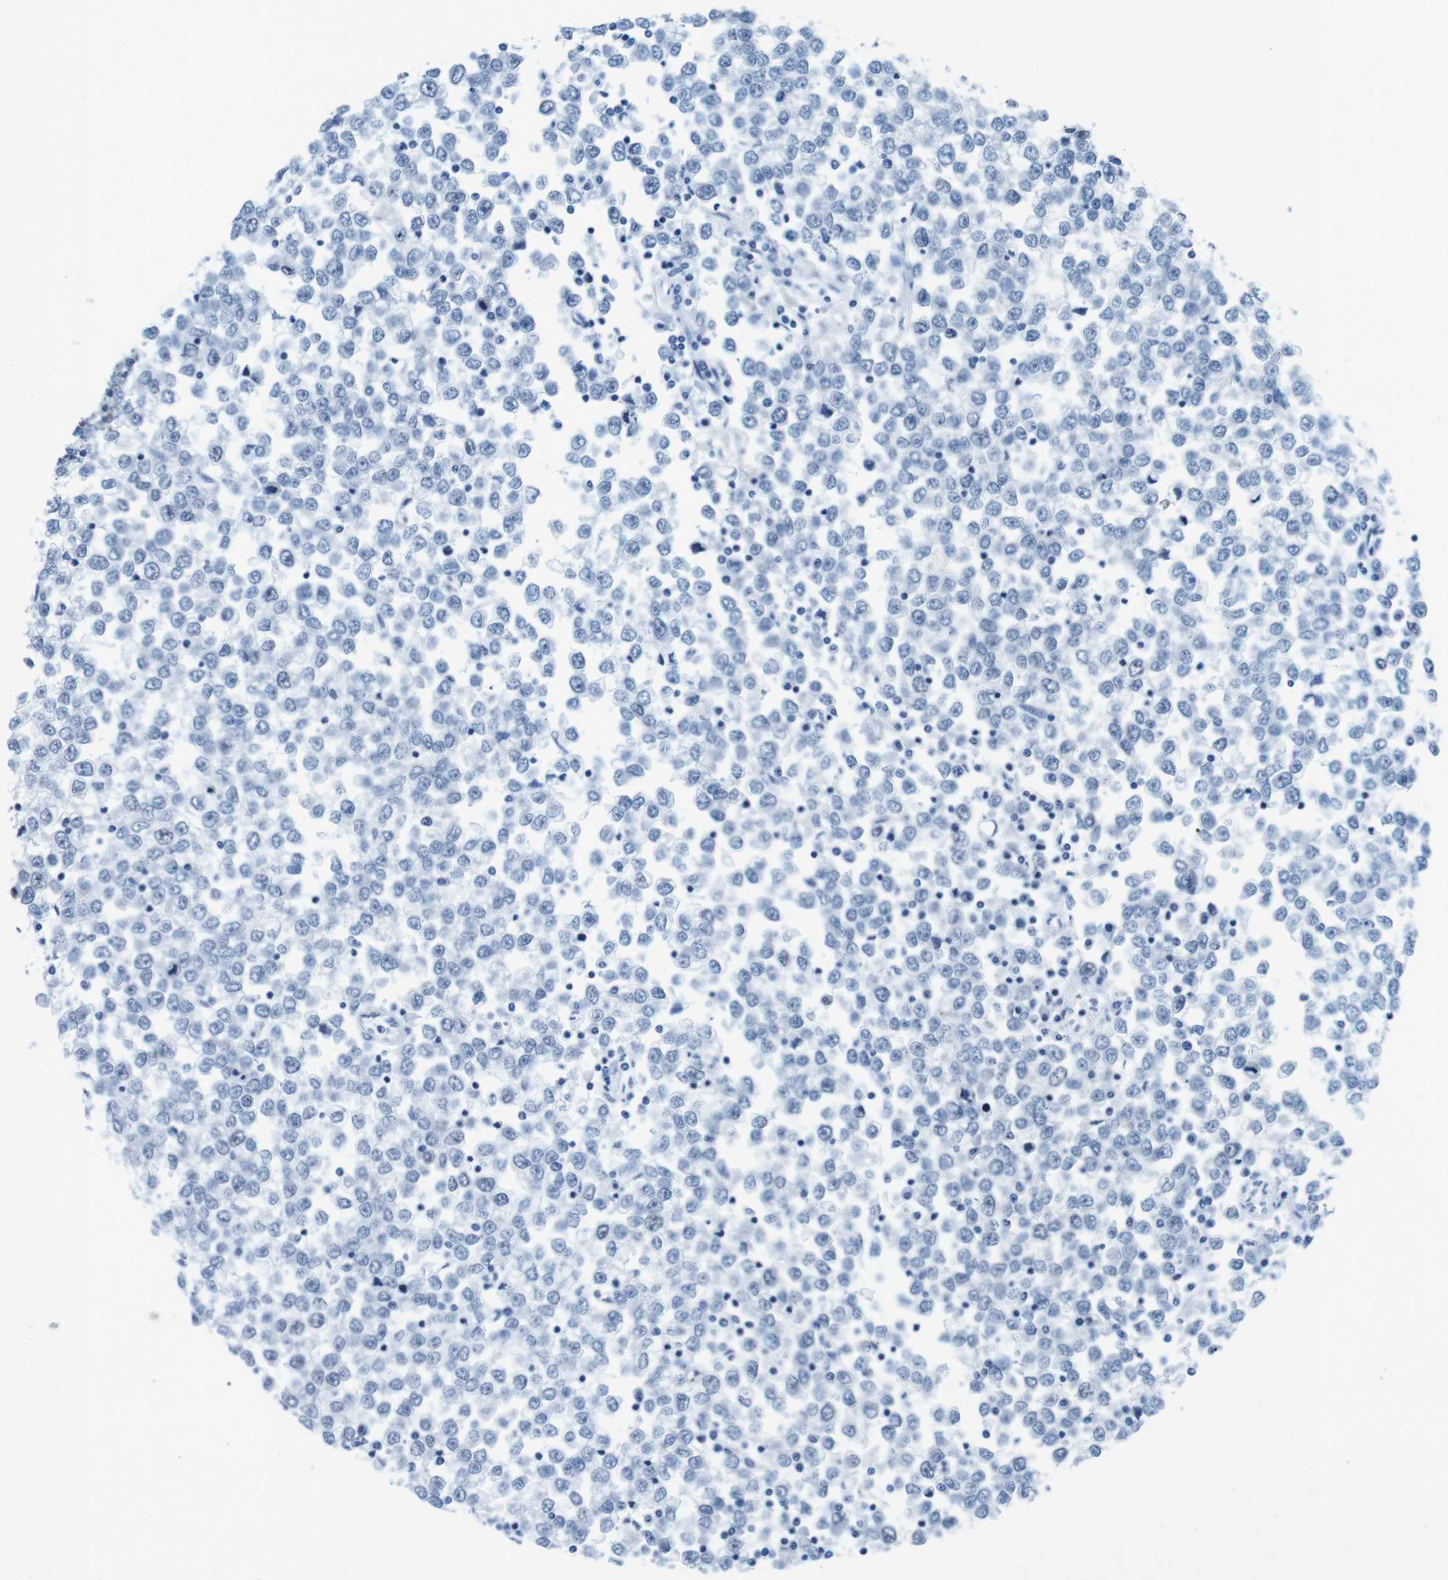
{"staining": {"intensity": "negative", "quantity": "none", "location": "none"}, "tissue": "testis cancer", "cell_type": "Tumor cells", "image_type": "cancer", "snomed": [{"axis": "morphology", "description": "Seminoma, NOS"}, {"axis": "topography", "description": "Testis"}], "caption": "Testis cancer (seminoma) was stained to show a protein in brown. There is no significant positivity in tumor cells.", "gene": "CTAG1B", "patient": {"sex": "male", "age": 65}}